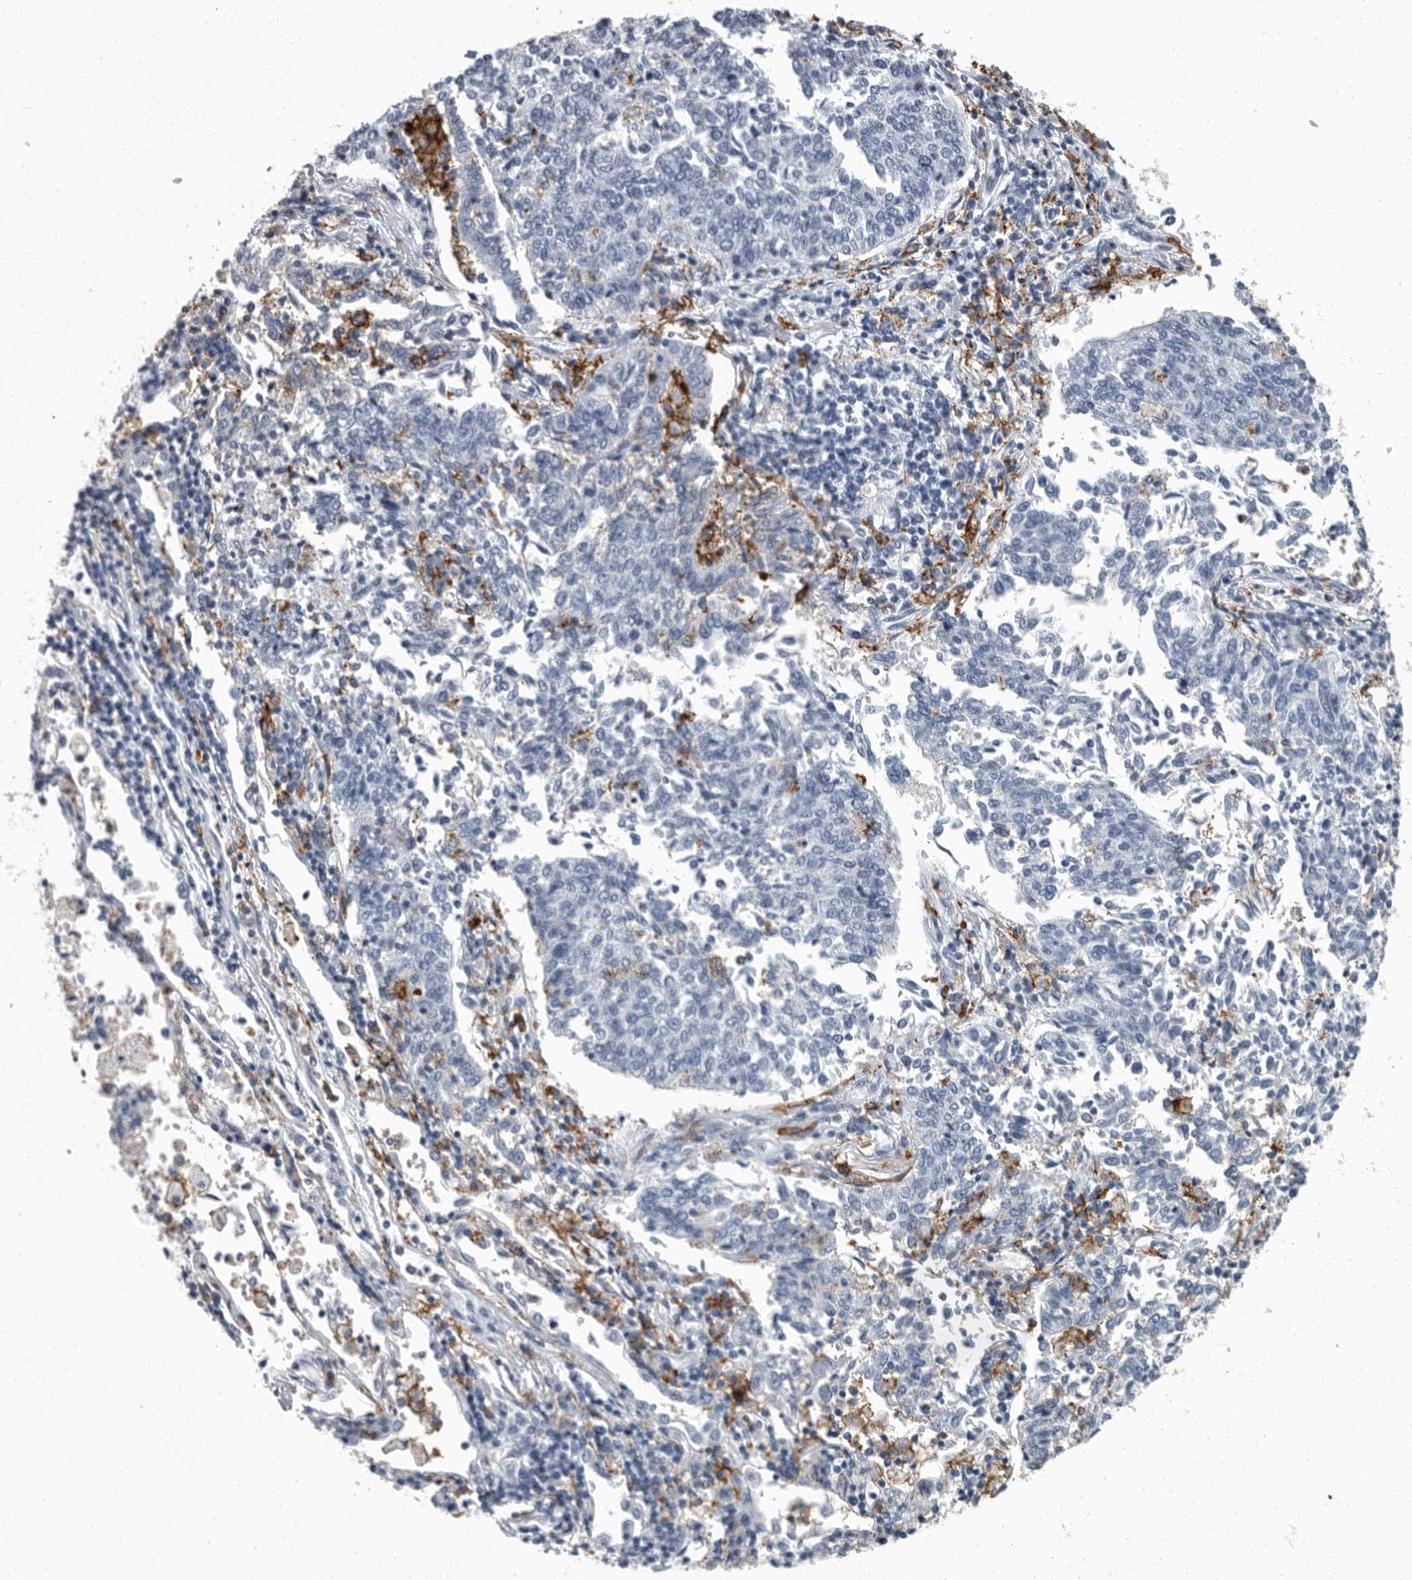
{"staining": {"intensity": "negative", "quantity": "none", "location": "none"}, "tissue": "lung cancer", "cell_type": "Tumor cells", "image_type": "cancer", "snomed": [{"axis": "morphology", "description": "Normal tissue, NOS"}, {"axis": "morphology", "description": "Squamous cell carcinoma, NOS"}, {"axis": "topography", "description": "Cartilage tissue"}, {"axis": "topography", "description": "Lung"}, {"axis": "topography", "description": "Peripheral nerve tissue"}], "caption": "A high-resolution histopathology image shows immunohistochemistry staining of lung cancer (squamous cell carcinoma), which displays no significant positivity in tumor cells. (DAB immunohistochemistry (IHC) visualized using brightfield microscopy, high magnification).", "gene": "FCER1G", "patient": {"sex": "female", "age": 49}}